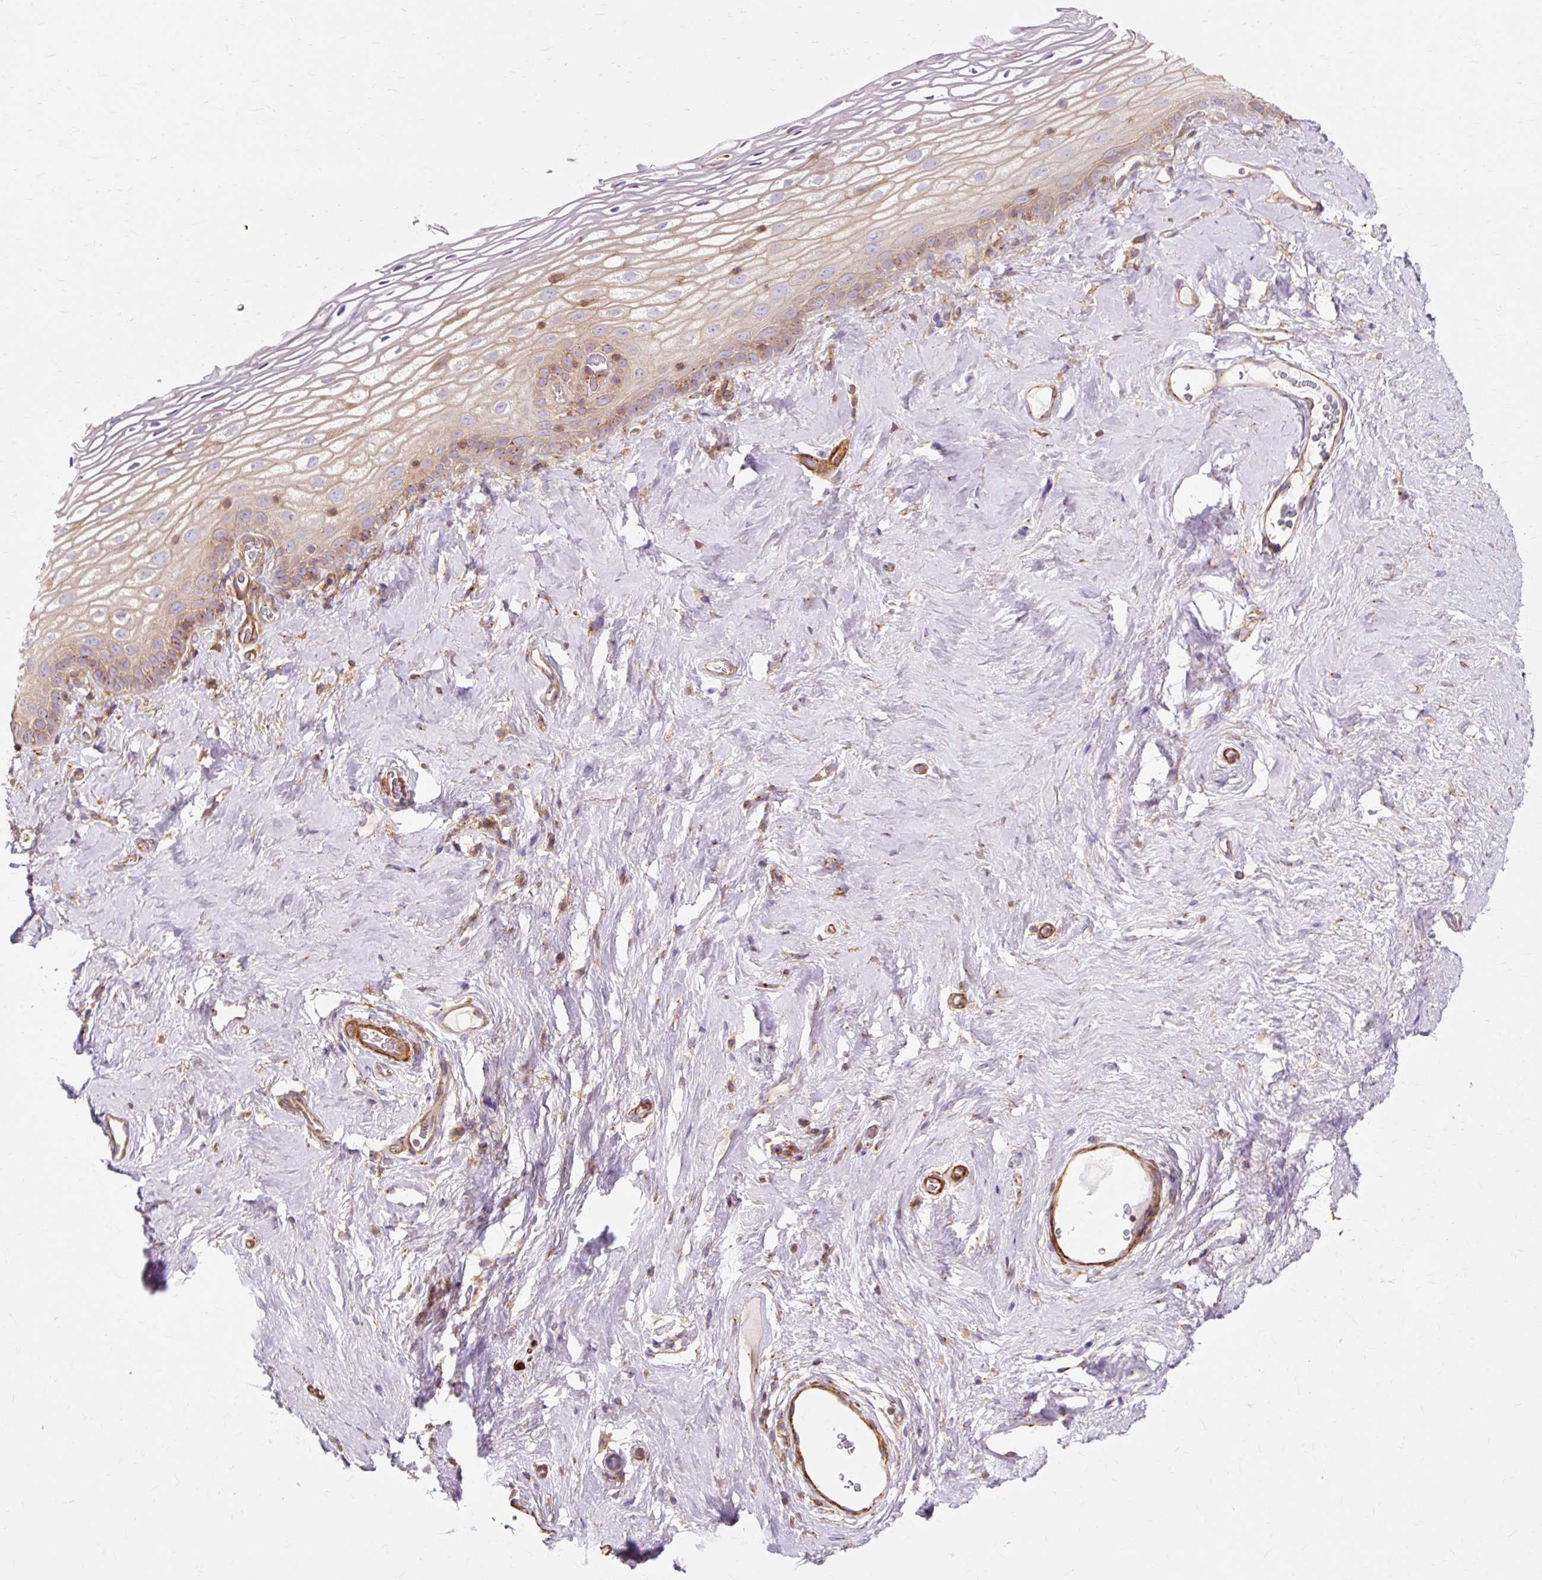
{"staining": {"intensity": "moderate", "quantity": "<25%", "location": "cytoplasmic/membranous"}, "tissue": "vagina", "cell_type": "Squamous epithelial cells", "image_type": "normal", "snomed": [{"axis": "morphology", "description": "Normal tissue, NOS"}, {"axis": "morphology", "description": "Adenocarcinoma, NOS"}, {"axis": "topography", "description": "Rectum"}, {"axis": "topography", "description": "Vagina"}, {"axis": "topography", "description": "Peripheral nerve tissue"}], "caption": "High-magnification brightfield microscopy of benign vagina stained with DAB (3,3'-diaminobenzidine) (brown) and counterstained with hematoxylin (blue). squamous epithelial cells exhibit moderate cytoplasmic/membranous staining is seen in approximately<25% of cells. (Stains: DAB in brown, nuclei in blue, Microscopy: brightfield microscopy at high magnification).", "gene": "TBC1D2B", "patient": {"sex": "female", "age": 71}}